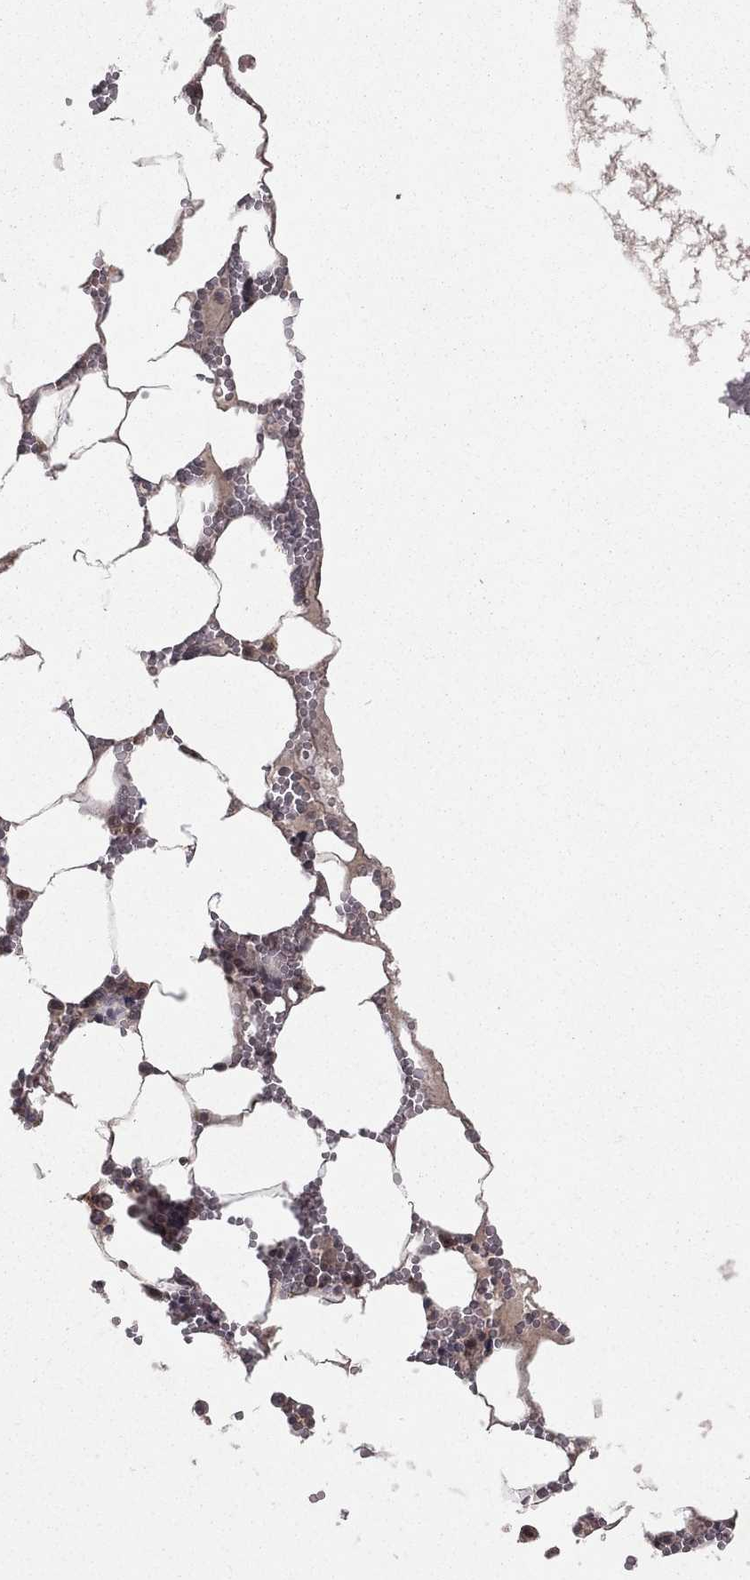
{"staining": {"intensity": "moderate", "quantity": "<25%", "location": "cytoplasmic/membranous,nuclear"}, "tissue": "bone marrow", "cell_type": "Hematopoietic cells", "image_type": "normal", "snomed": [{"axis": "morphology", "description": "Normal tissue, NOS"}, {"axis": "topography", "description": "Bone marrow"}], "caption": "Immunohistochemical staining of benign human bone marrow displays <25% levels of moderate cytoplasmic/membranous,nuclear protein staining in about <25% of hematopoietic cells.", "gene": "ZDHHC15", "patient": {"sex": "female", "age": 64}}